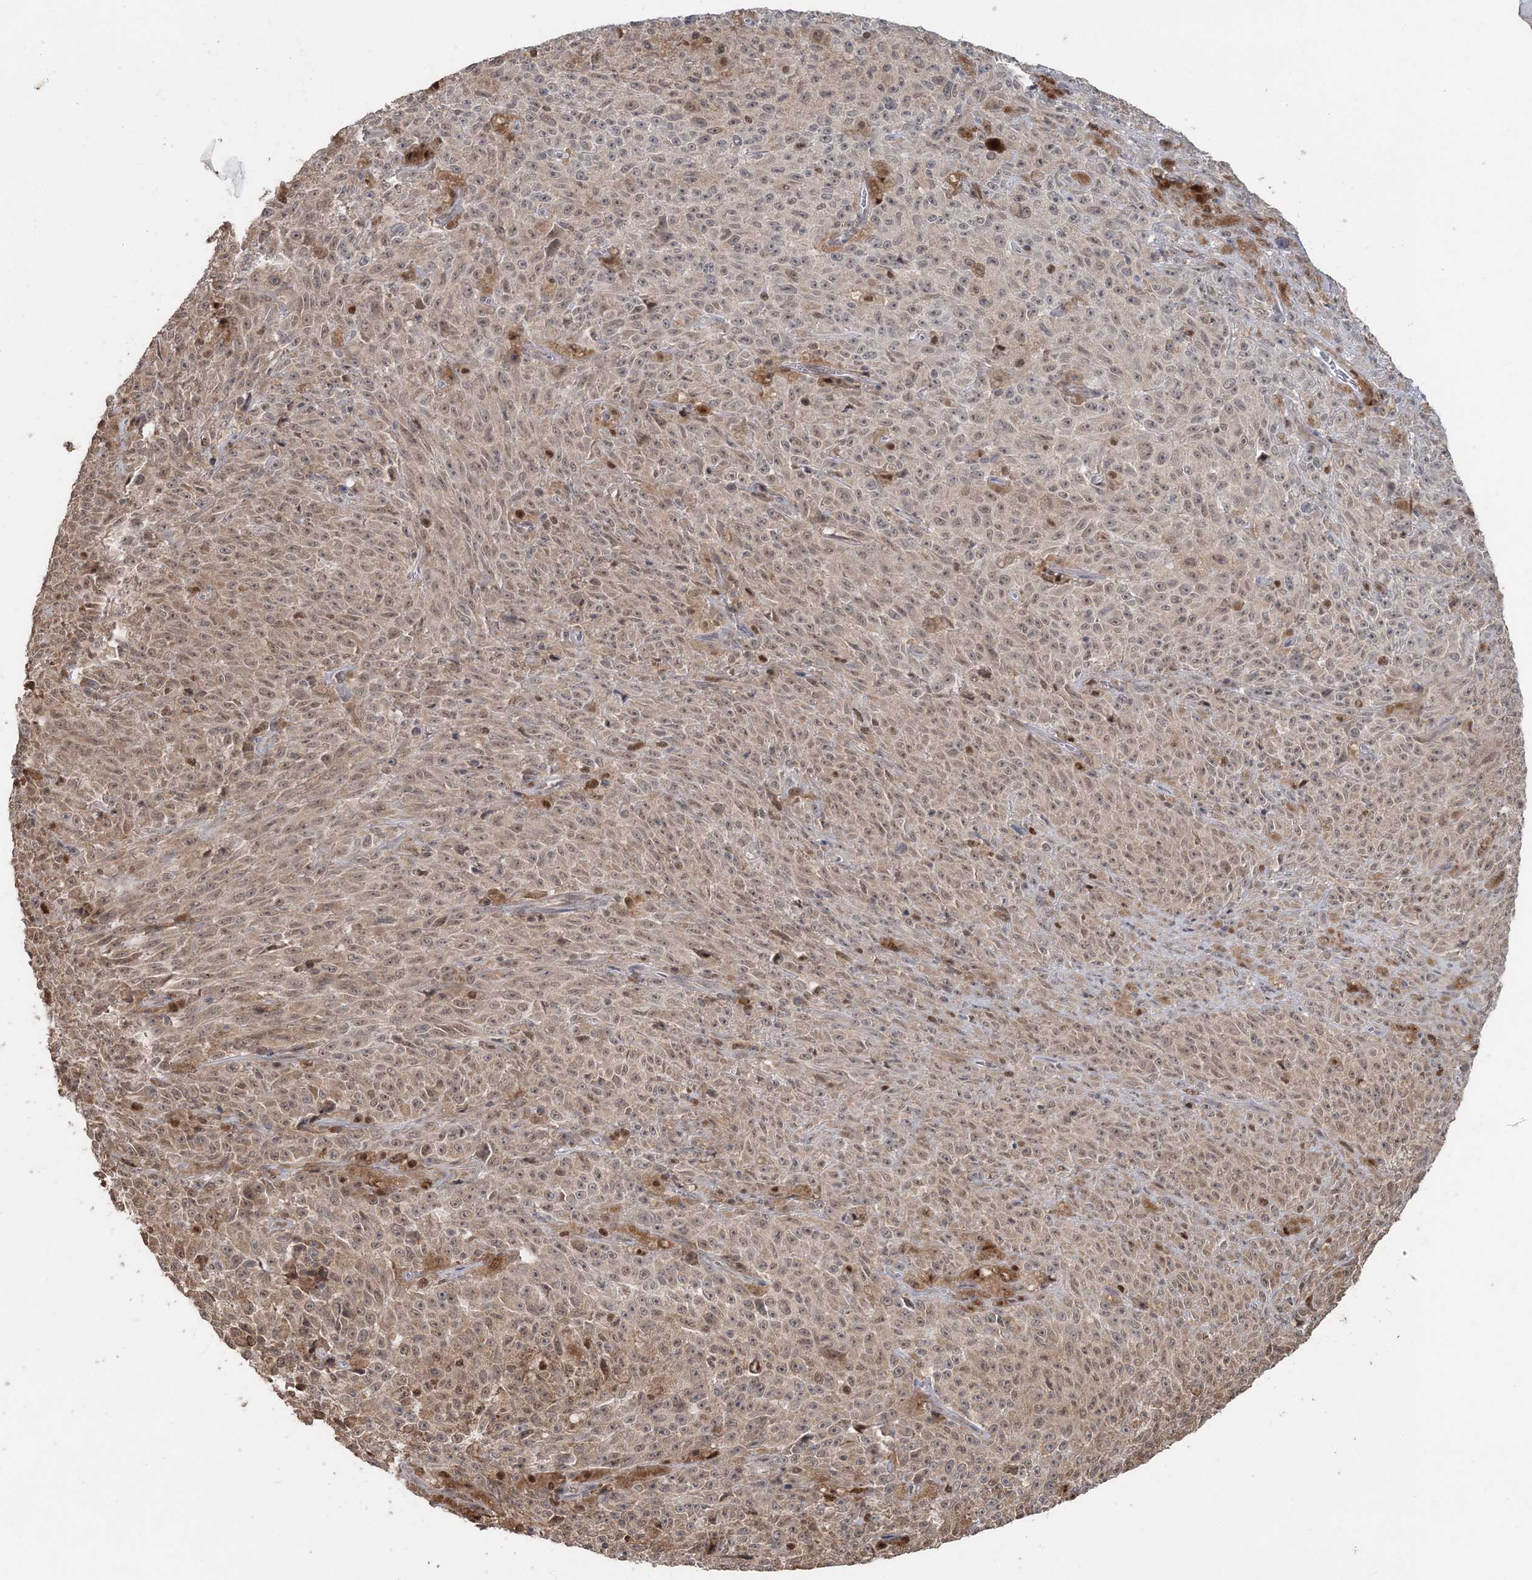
{"staining": {"intensity": "weak", "quantity": ">75%", "location": "nuclear"}, "tissue": "melanoma", "cell_type": "Tumor cells", "image_type": "cancer", "snomed": [{"axis": "morphology", "description": "Malignant melanoma, NOS"}, {"axis": "topography", "description": "Skin"}], "caption": "Tumor cells display low levels of weak nuclear staining in about >75% of cells in human melanoma. (IHC, brightfield microscopy, high magnification).", "gene": "SLU7", "patient": {"sex": "female", "age": 82}}